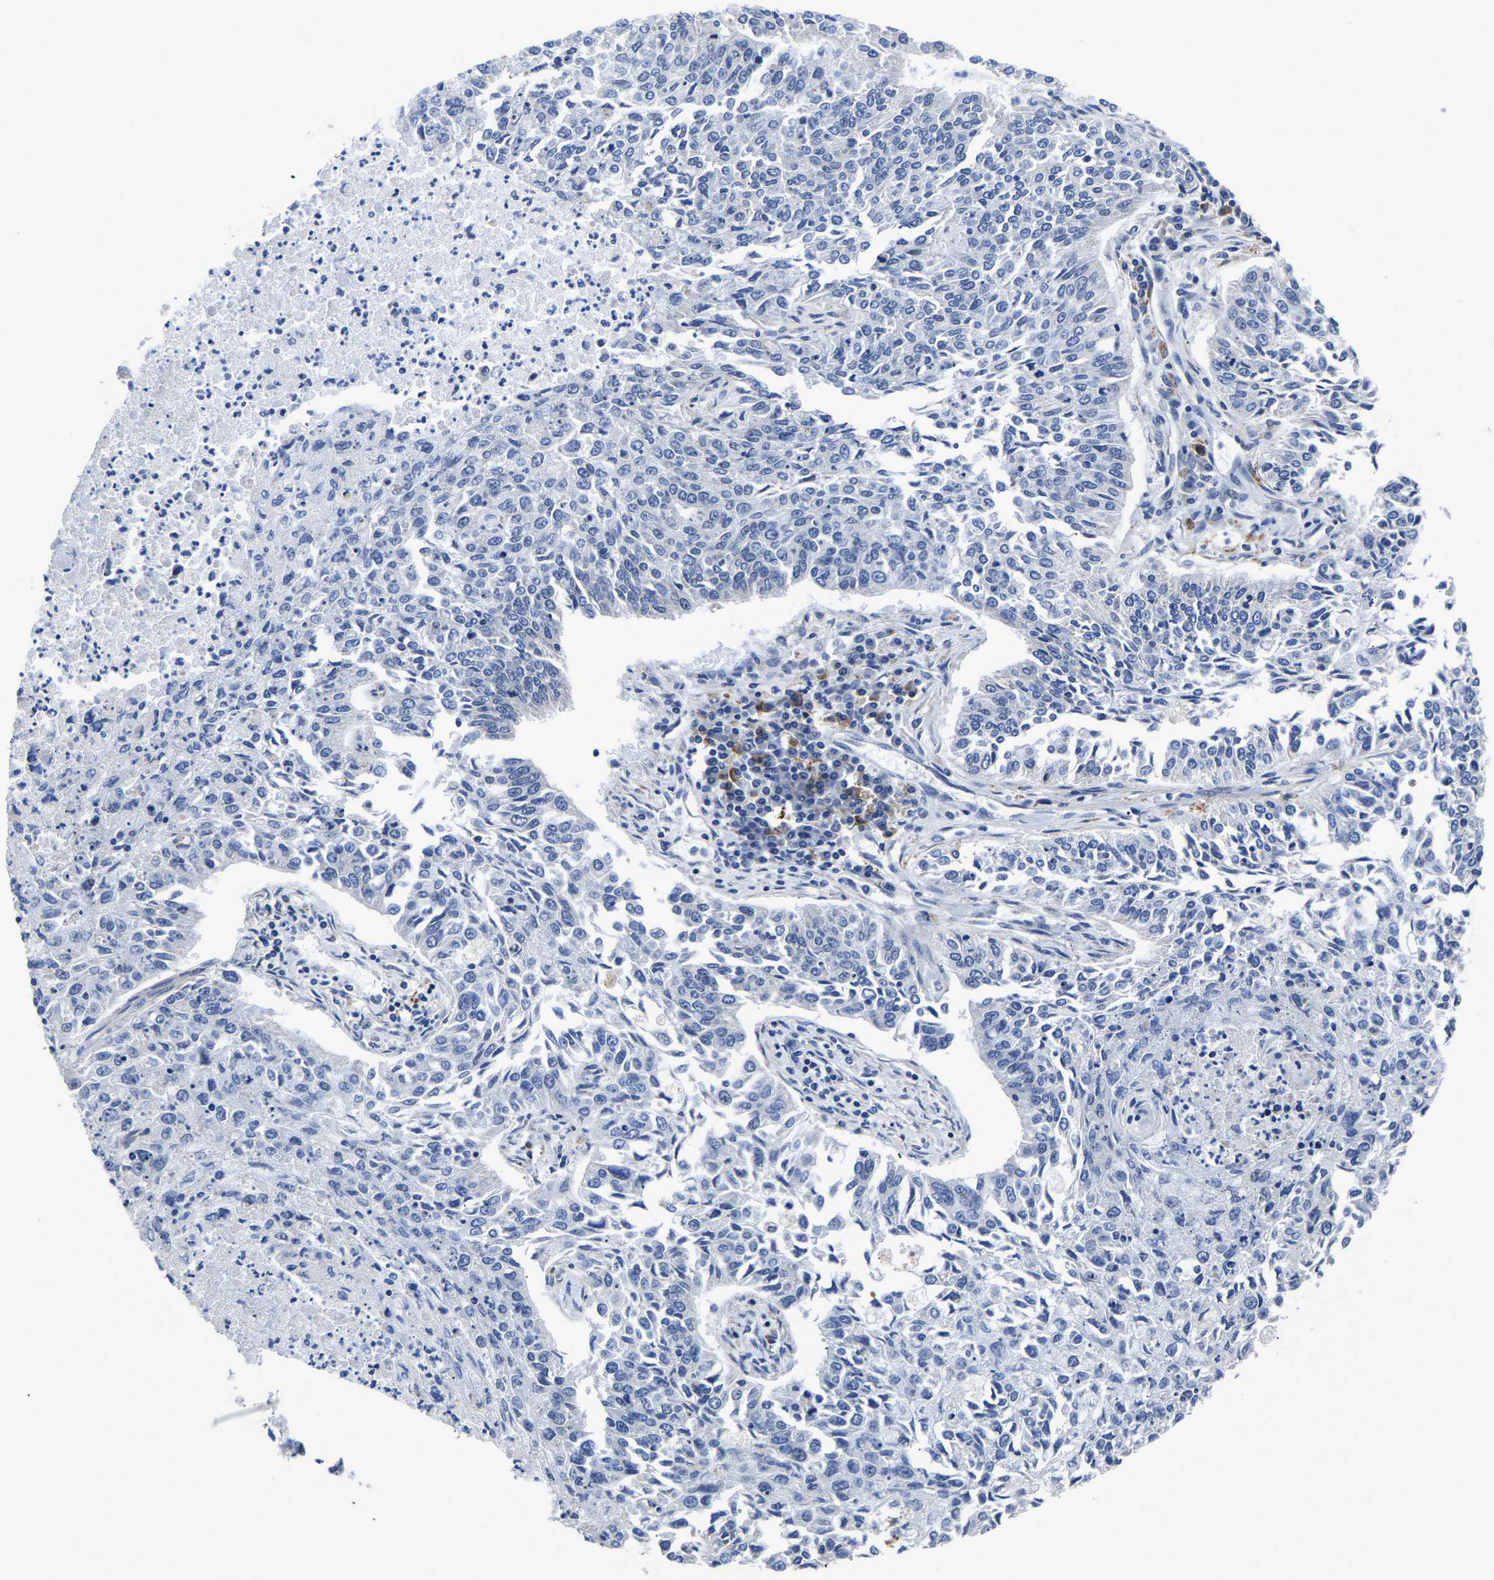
{"staining": {"intensity": "negative", "quantity": "none", "location": "none"}, "tissue": "lung cancer", "cell_type": "Tumor cells", "image_type": "cancer", "snomed": [{"axis": "morphology", "description": "Normal tissue, NOS"}, {"axis": "morphology", "description": "Squamous cell carcinoma, NOS"}, {"axis": "topography", "description": "Cartilage tissue"}, {"axis": "topography", "description": "Bronchus"}, {"axis": "topography", "description": "Lung"}], "caption": "High magnification brightfield microscopy of lung squamous cell carcinoma stained with DAB (brown) and counterstained with hematoxylin (blue): tumor cells show no significant positivity.", "gene": "PDLIM7", "patient": {"sex": "female", "age": 49}}